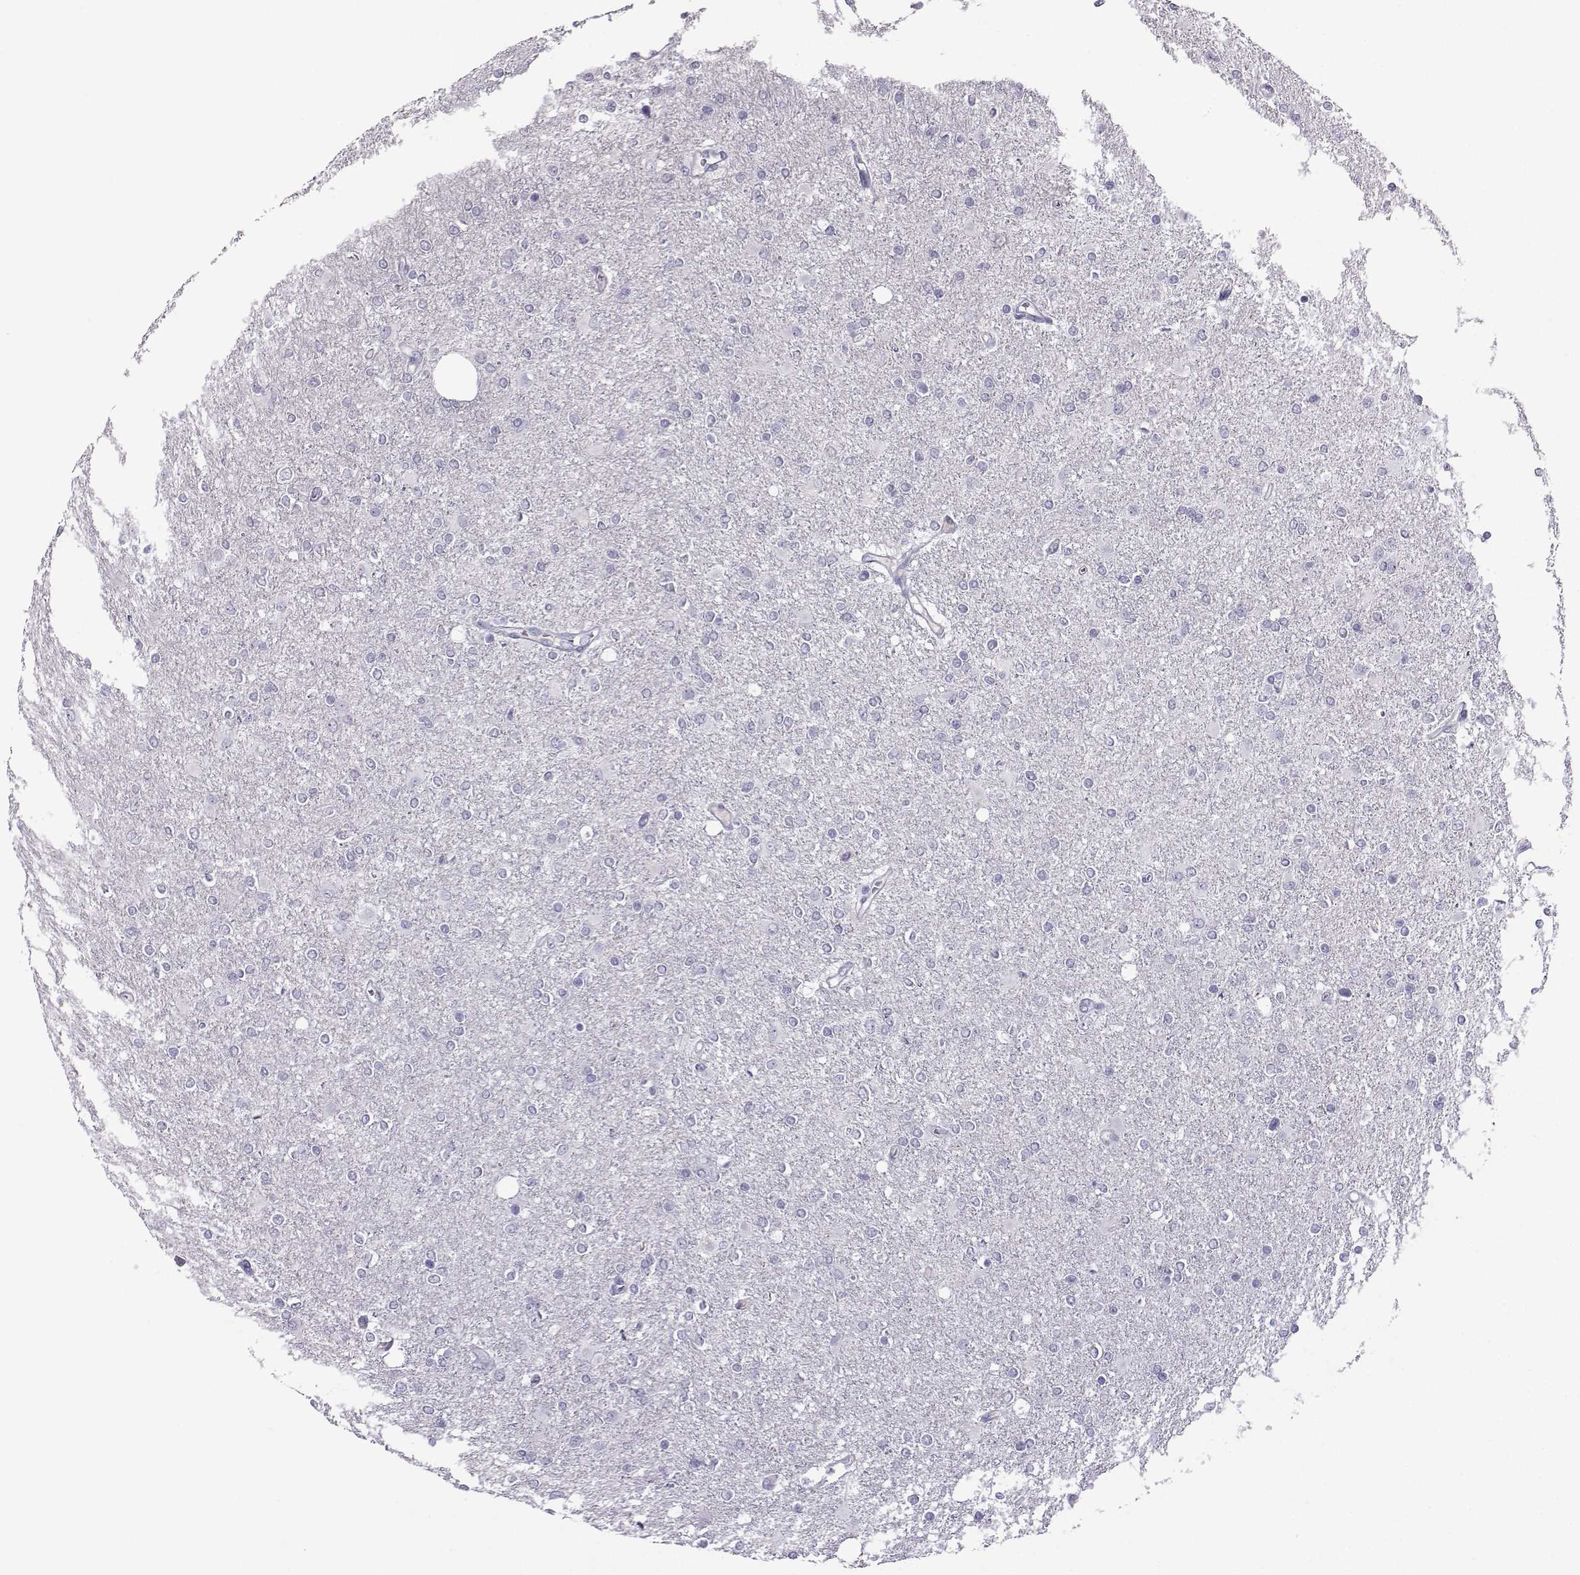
{"staining": {"intensity": "negative", "quantity": "none", "location": "none"}, "tissue": "glioma", "cell_type": "Tumor cells", "image_type": "cancer", "snomed": [{"axis": "morphology", "description": "Glioma, malignant, High grade"}, {"axis": "topography", "description": "Cerebral cortex"}], "caption": "Tumor cells show no significant positivity in malignant glioma (high-grade).", "gene": "ARMC2", "patient": {"sex": "male", "age": 70}}